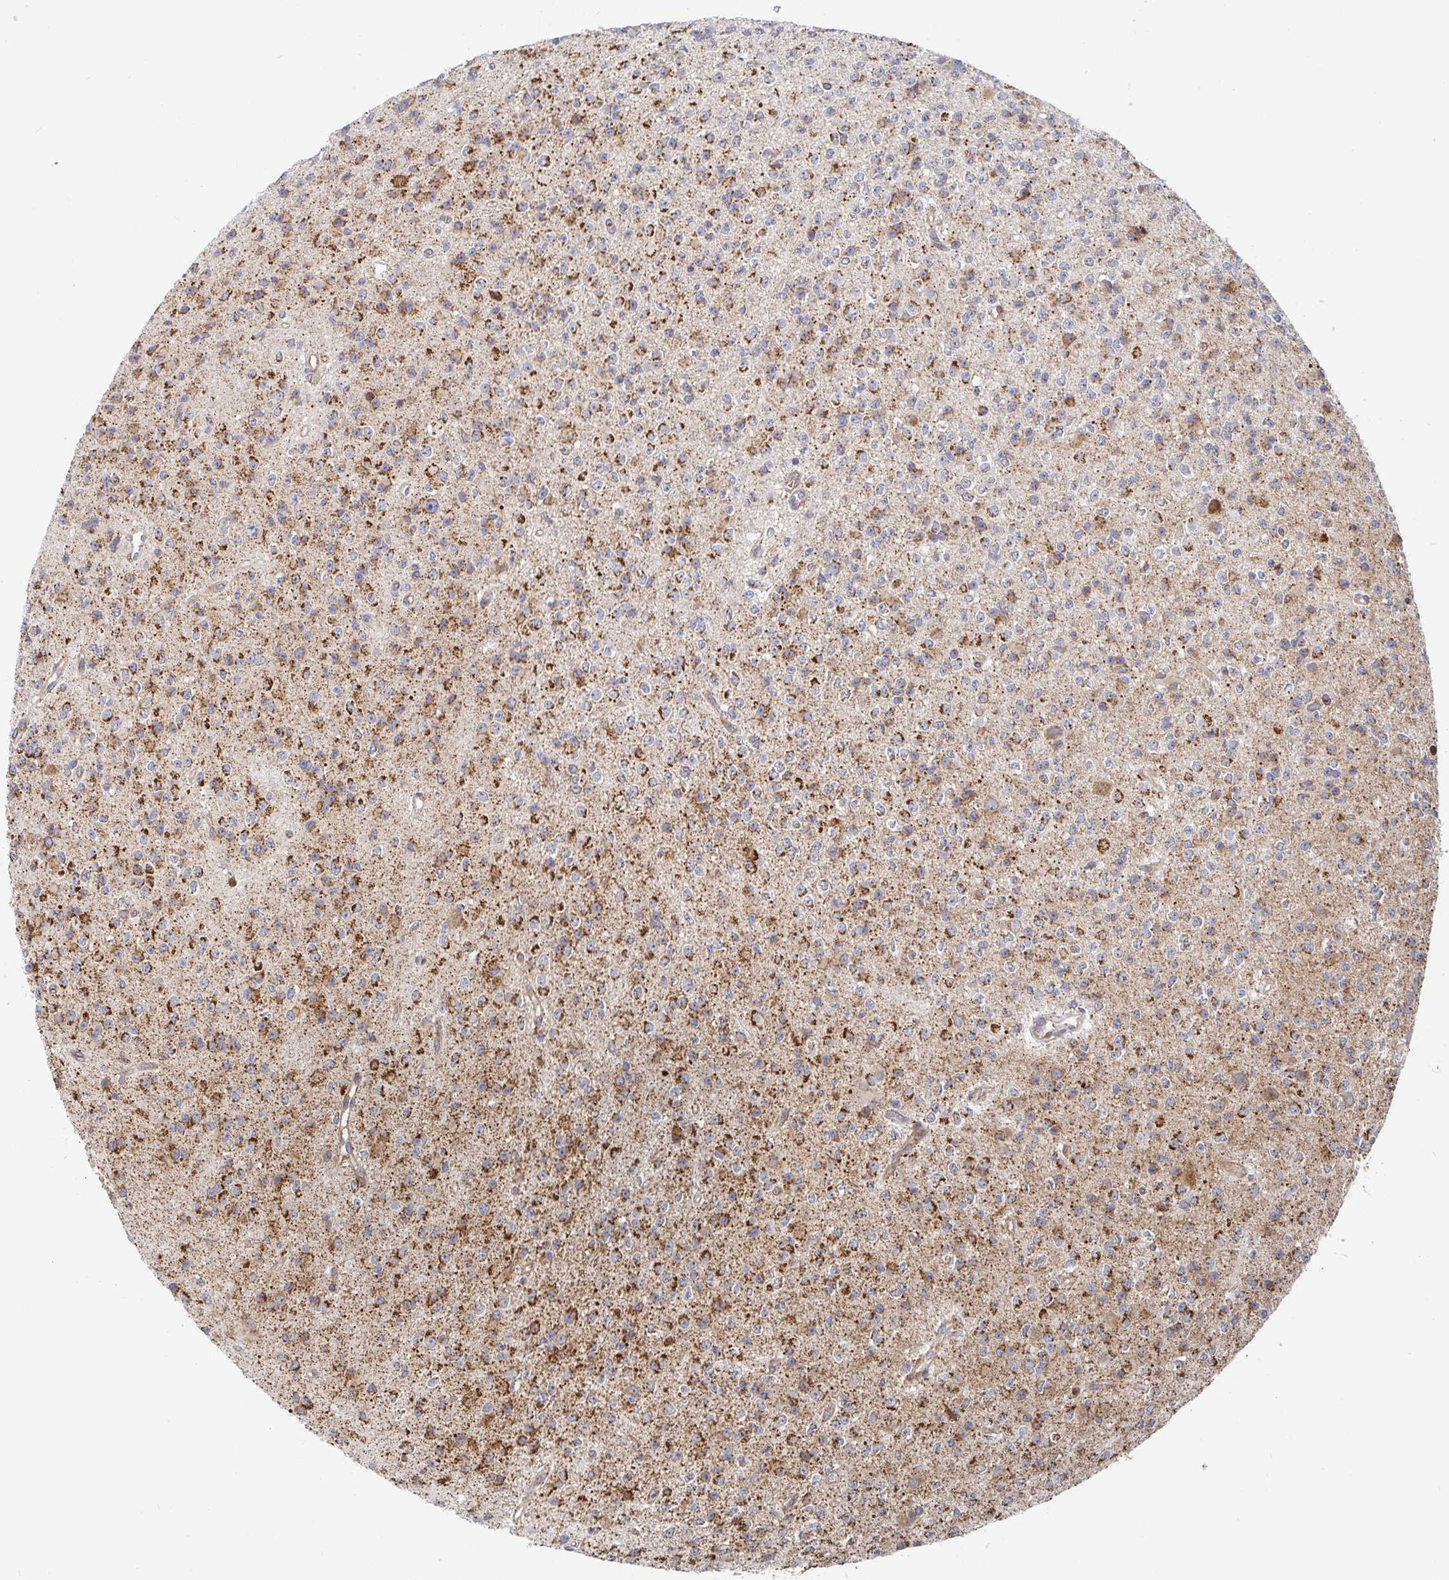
{"staining": {"intensity": "moderate", "quantity": ">75%", "location": "cytoplasmic/membranous"}, "tissue": "glioma", "cell_type": "Tumor cells", "image_type": "cancer", "snomed": [{"axis": "morphology", "description": "Glioma, malignant, High grade"}, {"axis": "topography", "description": "Brain"}], "caption": "The image shows staining of glioma, revealing moderate cytoplasmic/membranous protein positivity (brown color) within tumor cells.", "gene": "STARD8", "patient": {"sex": "male", "age": 36}}